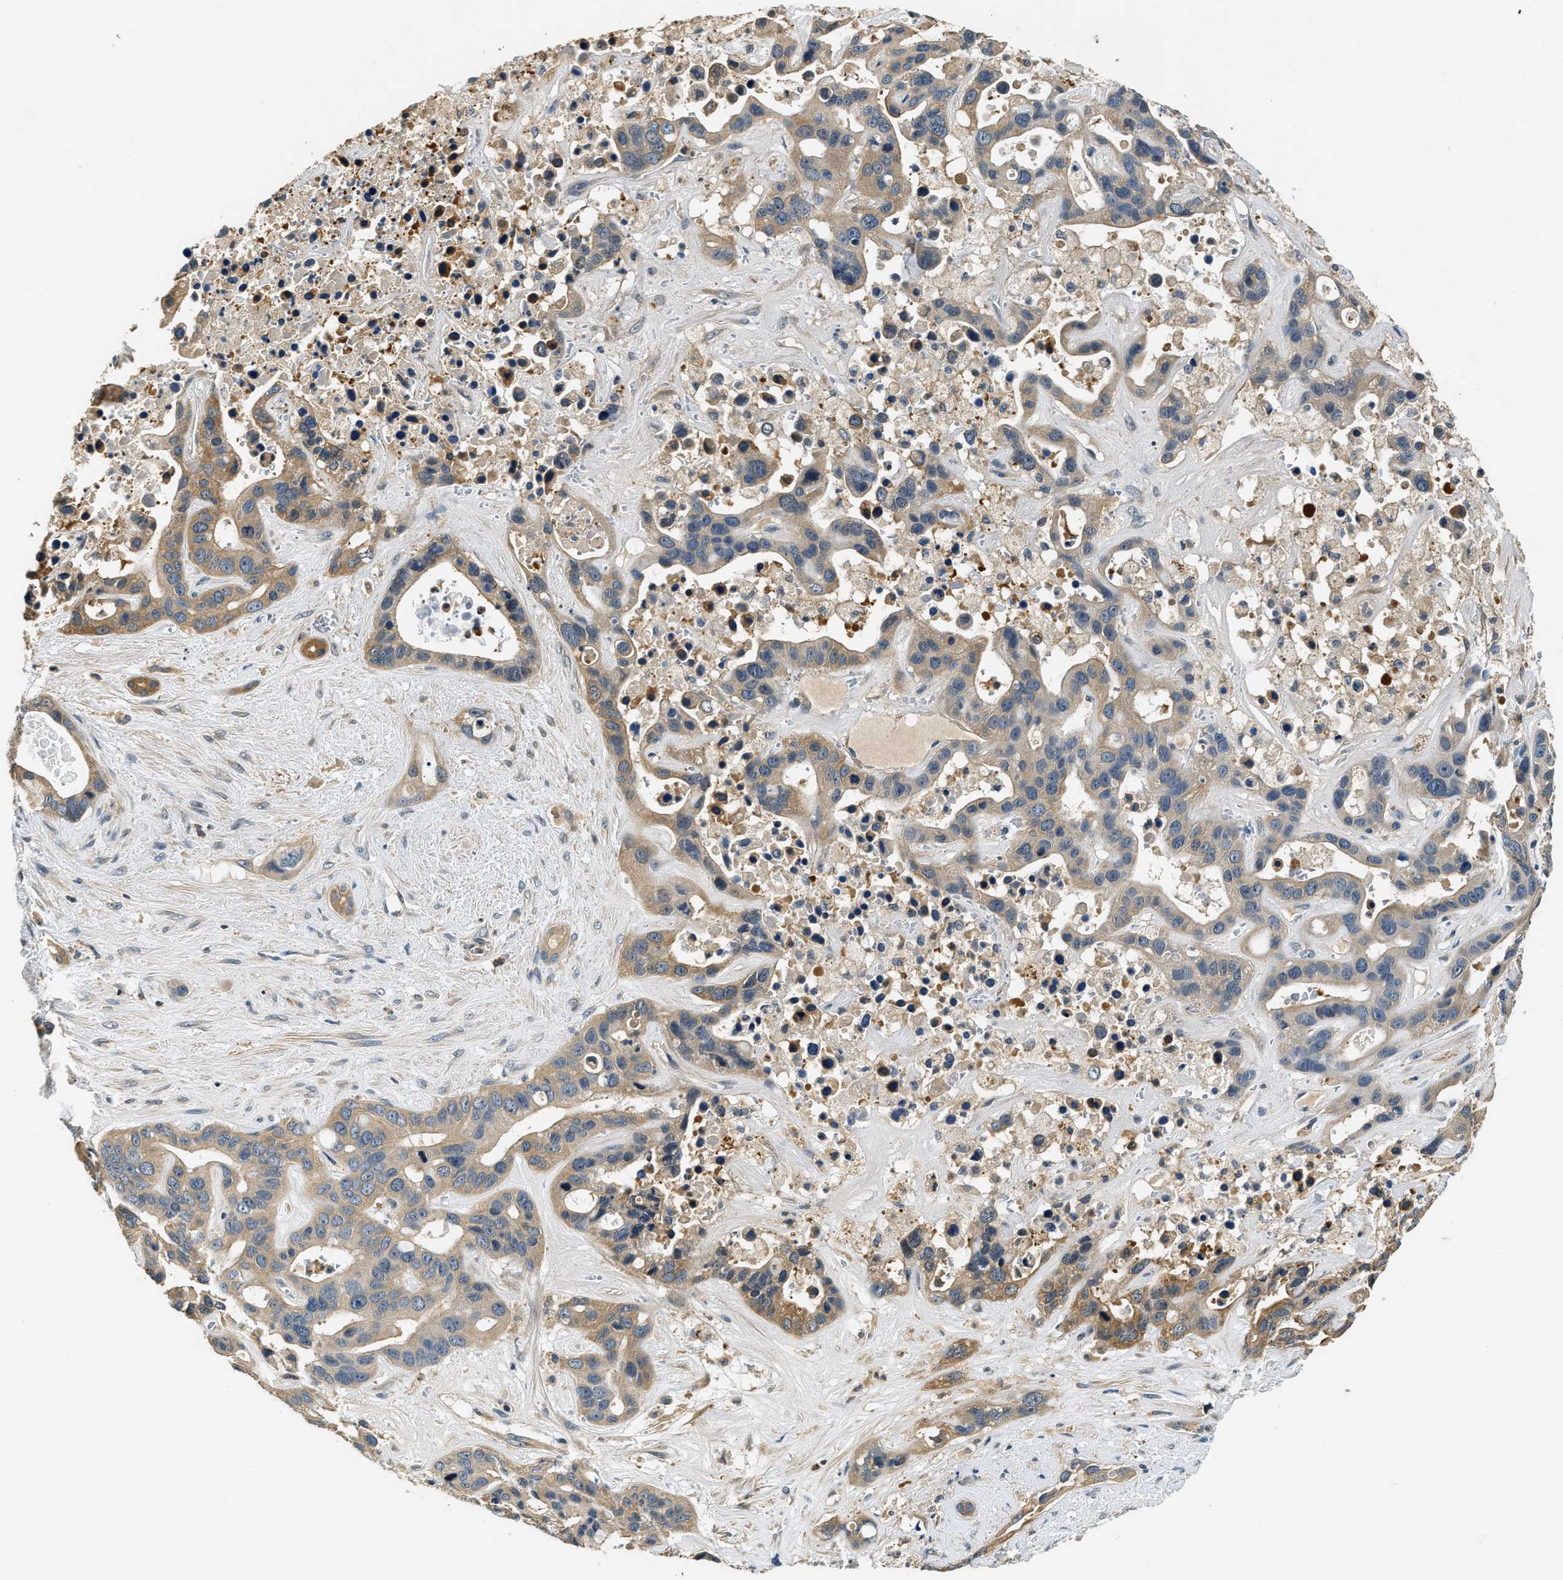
{"staining": {"intensity": "moderate", "quantity": ">75%", "location": "cytoplasmic/membranous"}, "tissue": "liver cancer", "cell_type": "Tumor cells", "image_type": "cancer", "snomed": [{"axis": "morphology", "description": "Cholangiocarcinoma"}, {"axis": "topography", "description": "Liver"}], "caption": "IHC of liver cancer (cholangiocarcinoma) shows medium levels of moderate cytoplasmic/membranous positivity in approximately >75% of tumor cells. (Brightfield microscopy of DAB IHC at high magnification).", "gene": "RESF1", "patient": {"sex": "female", "age": 65}}